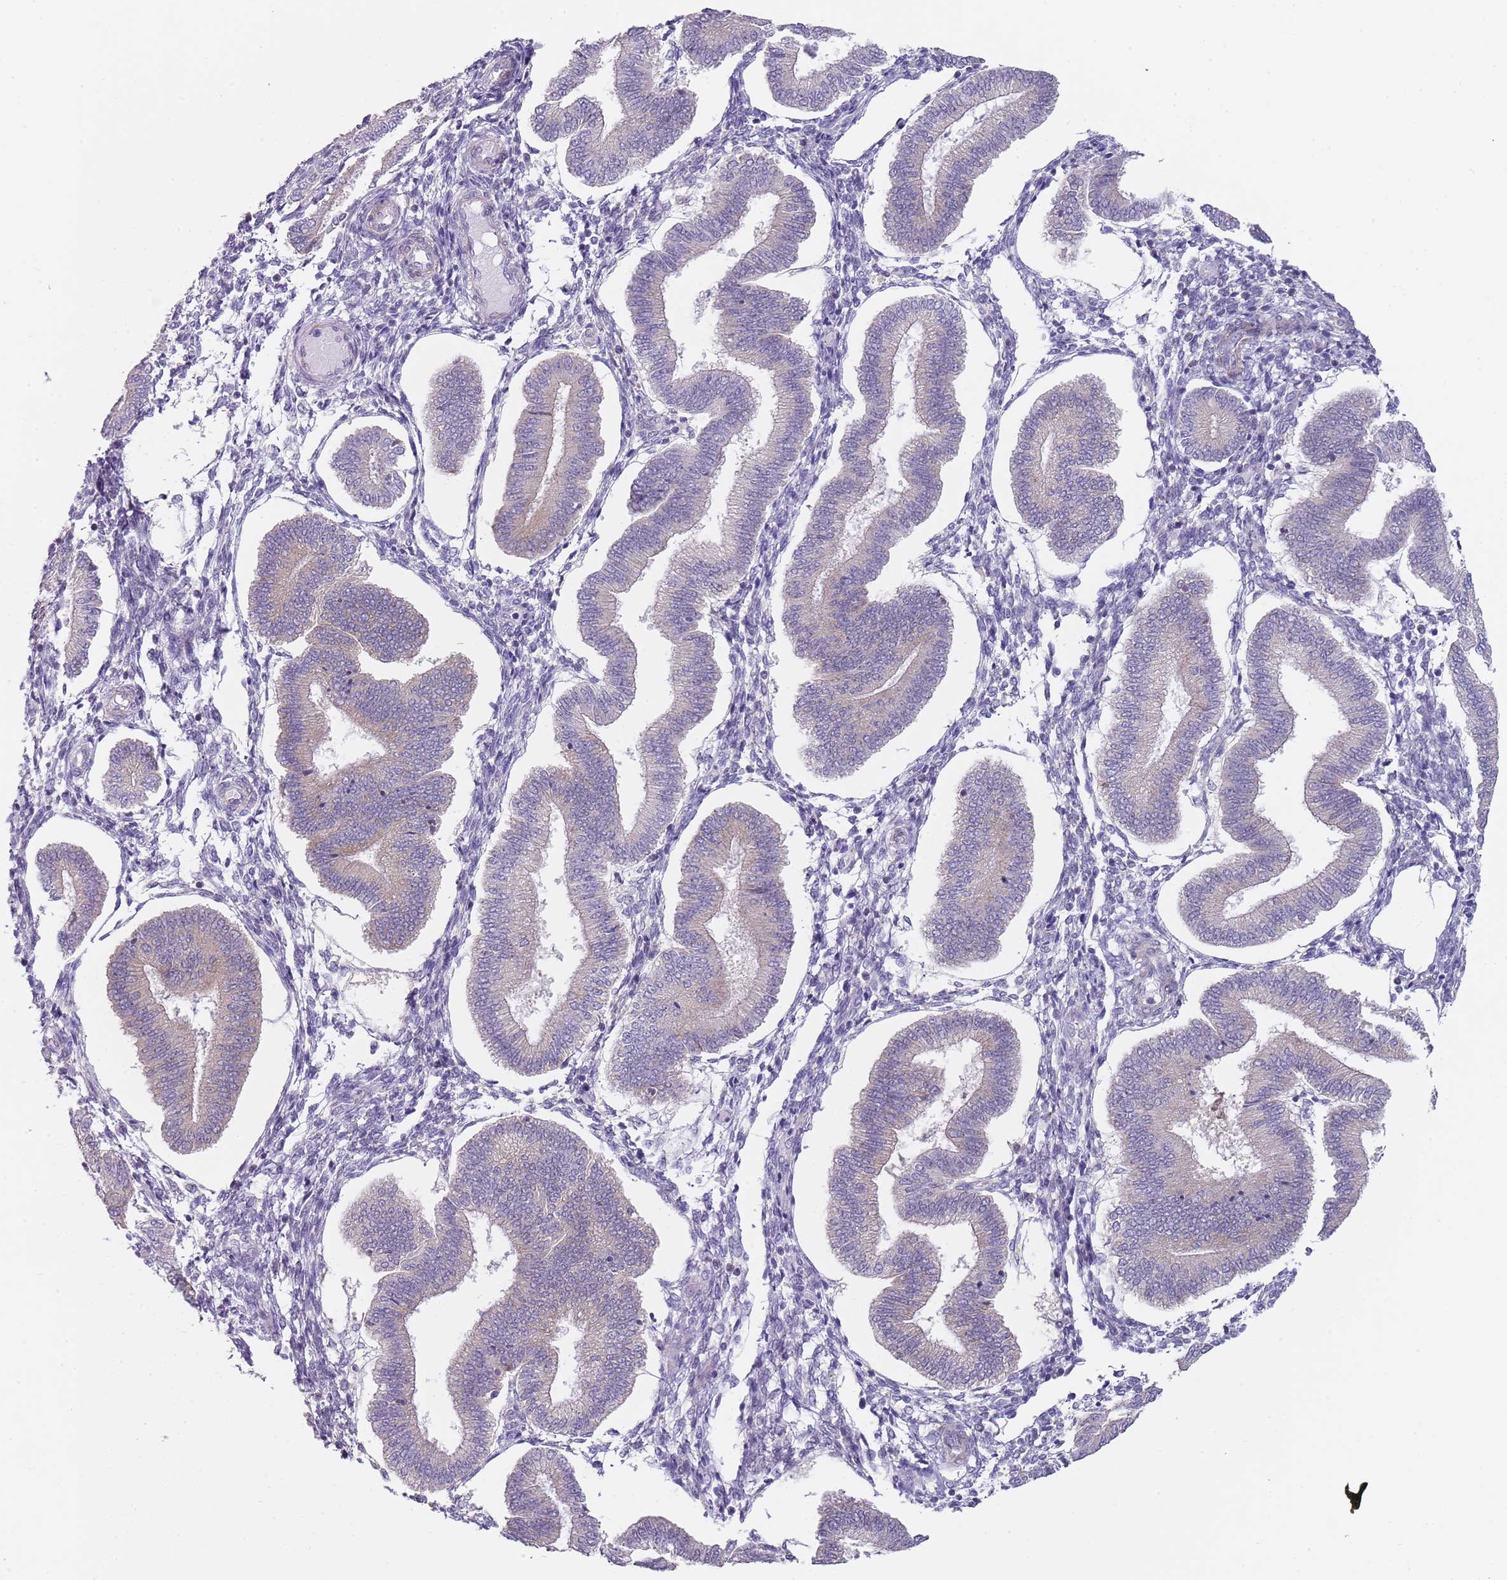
{"staining": {"intensity": "negative", "quantity": "none", "location": "none"}, "tissue": "endometrium", "cell_type": "Cells in endometrial stroma", "image_type": "normal", "snomed": [{"axis": "morphology", "description": "Normal tissue, NOS"}, {"axis": "topography", "description": "Endometrium"}], "caption": "Endometrium was stained to show a protein in brown. There is no significant staining in cells in endometrial stroma. (DAB immunohistochemistry with hematoxylin counter stain).", "gene": "SLC26A6", "patient": {"sex": "female", "age": 39}}